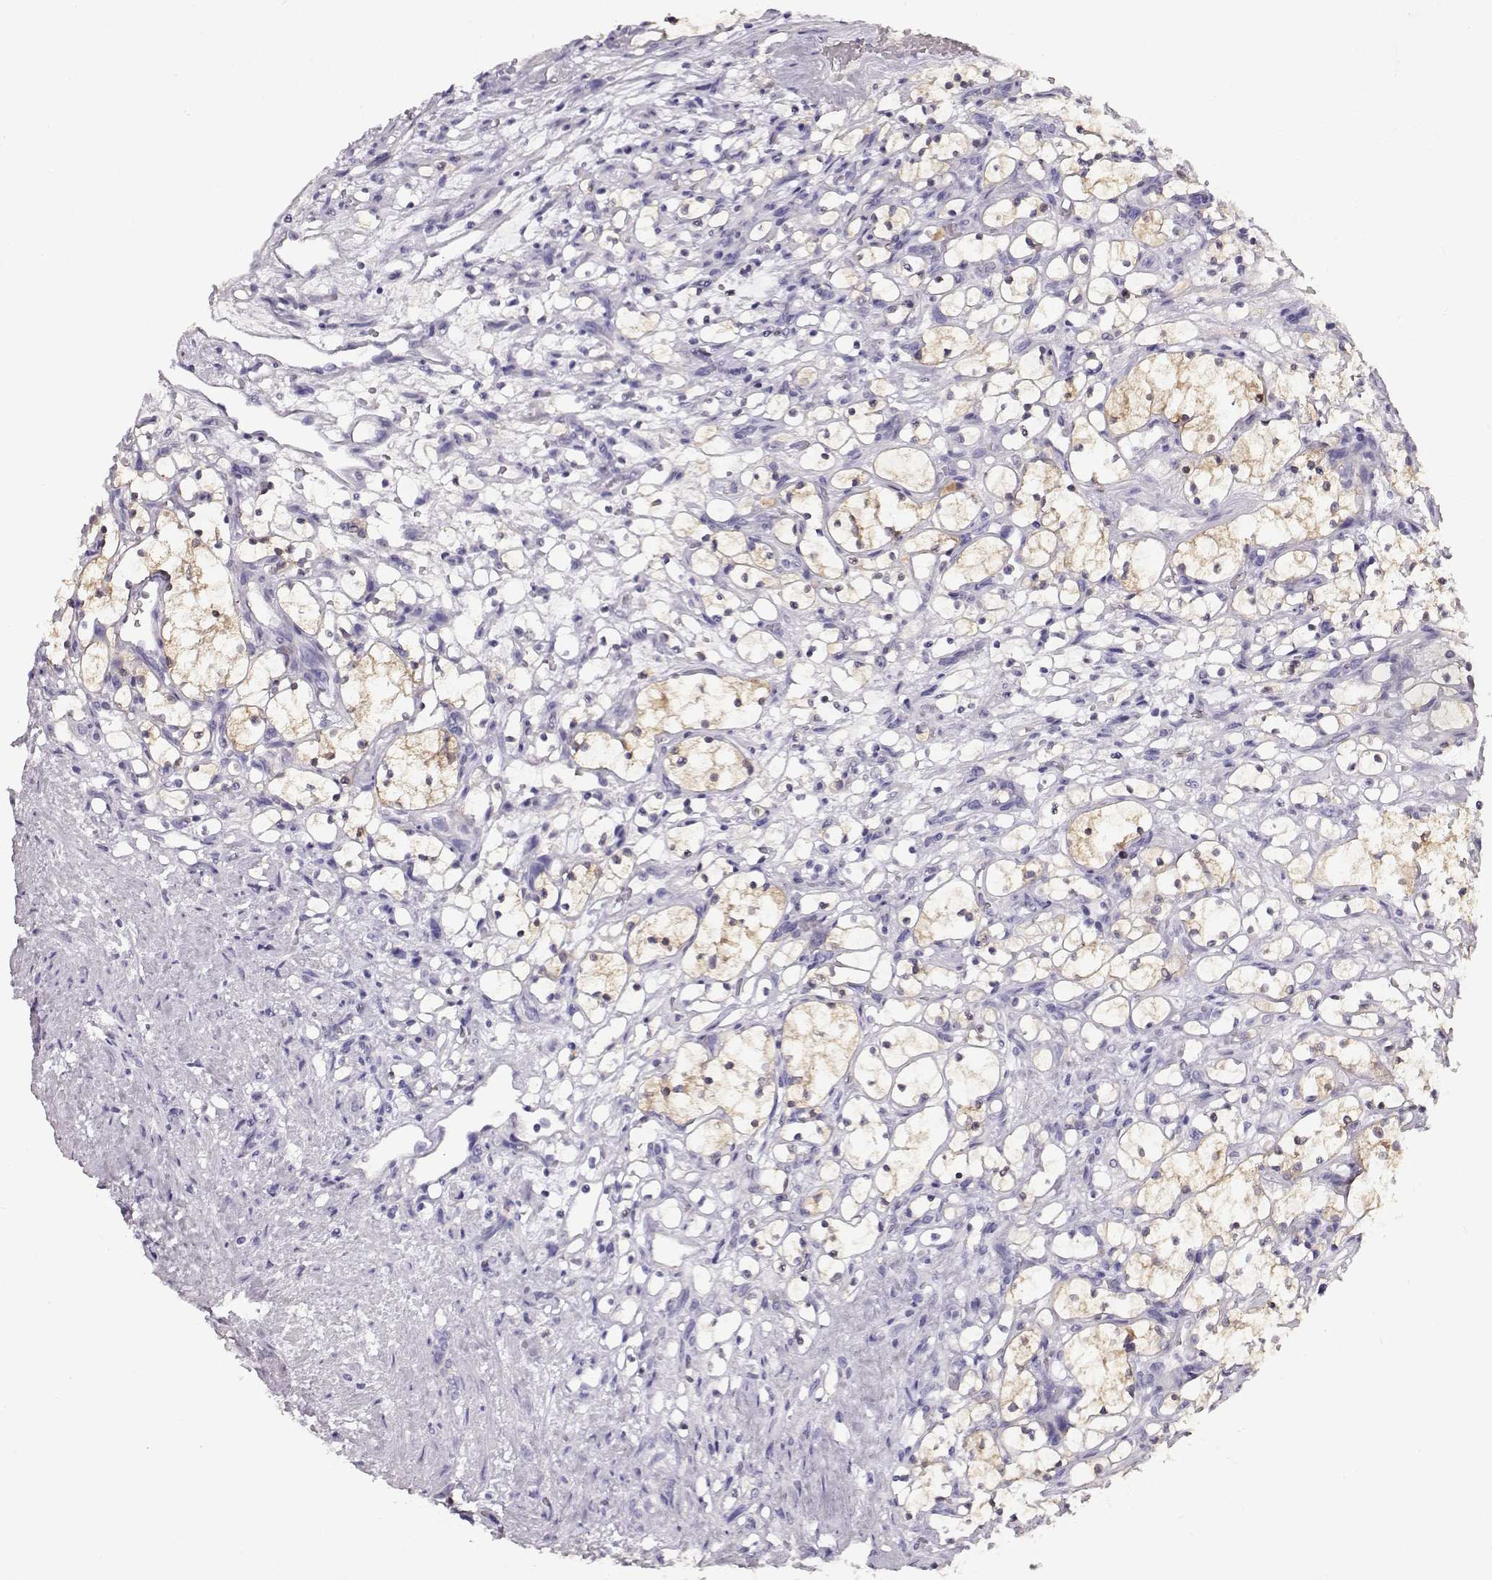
{"staining": {"intensity": "weak", "quantity": ">75%", "location": "cytoplasmic/membranous"}, "tissue": "renal cancer", "cell_type": "Tumor cells", "image_type": "cancer", "snomed": [{"axis": "morphology", "description": "Adenocarcinoma, NOS"}, {"axis": "topography", "description": "Kidney"}], "caption": "Immunohistochemical staining of human renal adenocarcinoma reveals low levels of weak cytoplasmic/membranous protein staining in about >75% of tumor cells.", "gene": "NDRG4", "patient": {"sex": "female", "age": 69}}